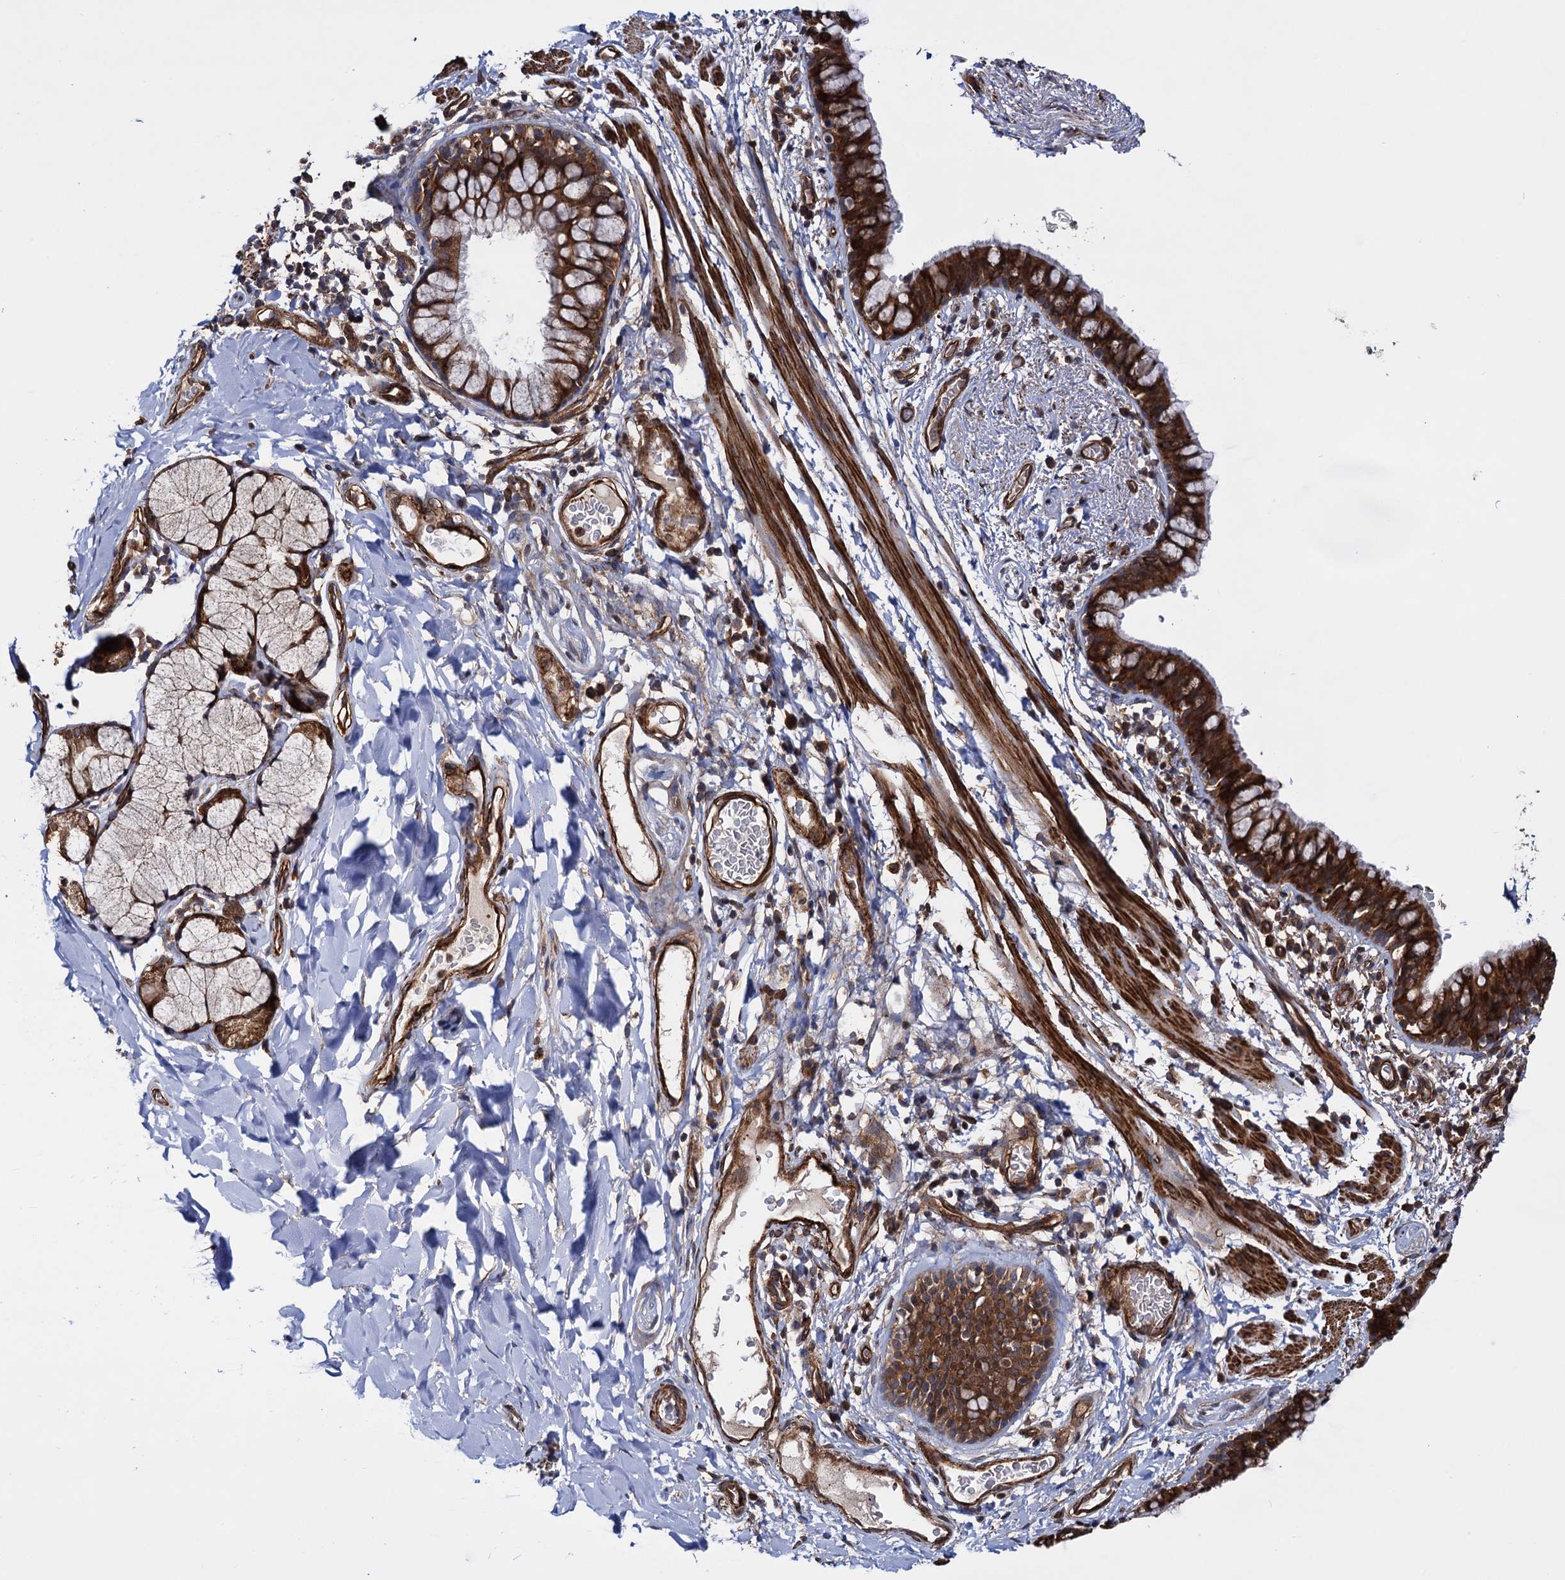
{"staining": {"intensity": "strong", "quantity": ">75%", "location": "cytoplasmic/membranous"}, "tissue": "bronchus", "cell_type": "Respiratory epithelial cells", "image_type": "normal", "snomed": [{"axis": "morphology", "description": "Normal tissue, NOS"}, {"axis": "topography", "description": "Cartilage tissue"}, {"axis": "topography", "description": "Bronchus"}], "caption": "Approximately >75% of respiratory epithelial cells in unremarkable bronchus display strong cytoplasmic/membranous protein staining as visualized by brown immunohistochemical staining.", "gene": "ATP8B4", "patient": {"sex": "female", "age": 36}}